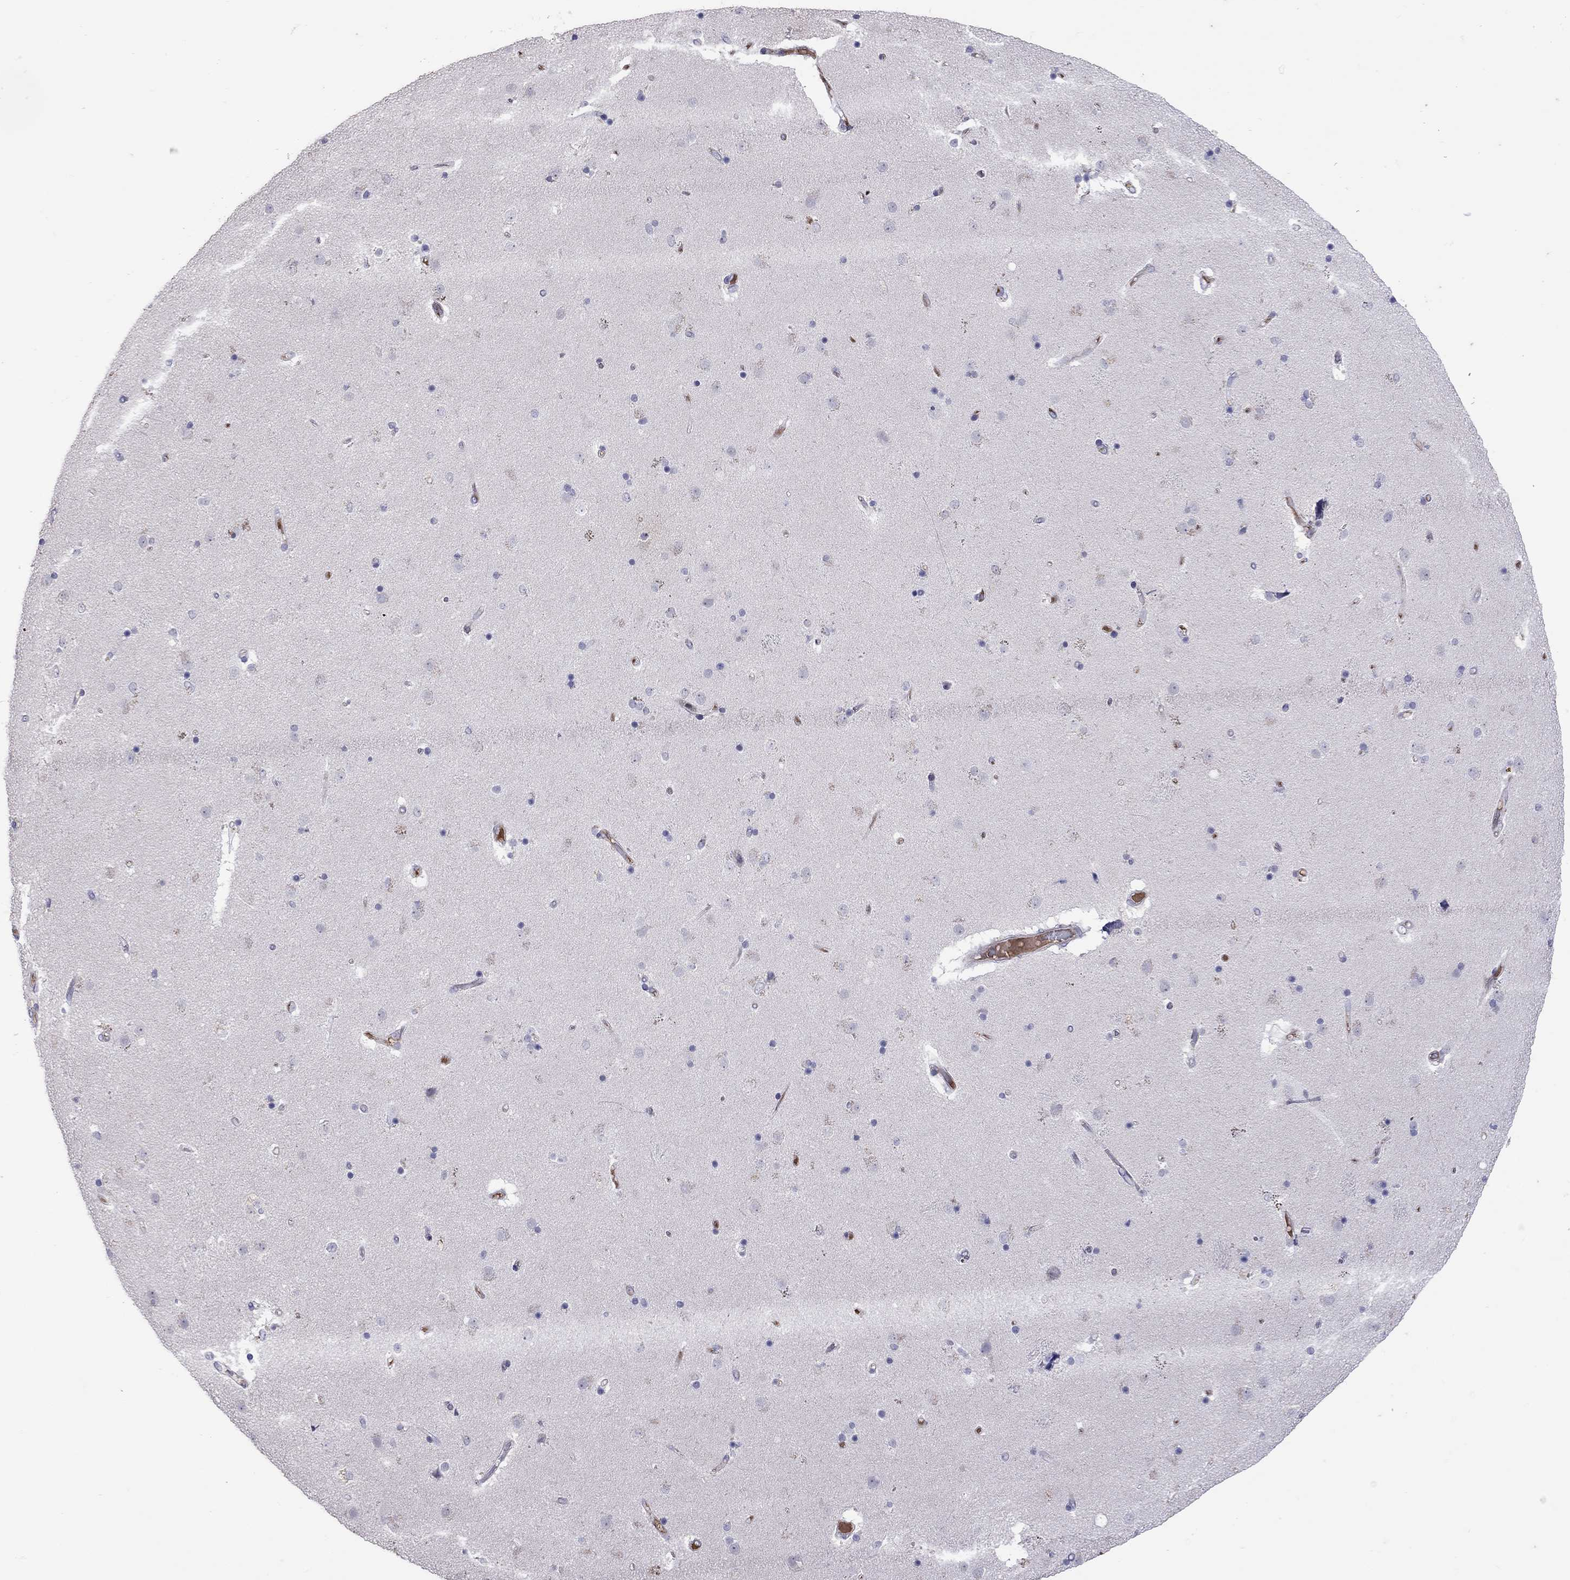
{"staining": {"intensity": "negative", "quantity": "none", "location": "none"}, "tissue": "caudate", "cell_type": "Glial cells", "image_type": "normal", "snomed": [{"axis": "morphology", "description": "Normal tissue, NOS"}, {"axis": "topography", "description": "Lateral ventricle wall"}], "caption": "The immunohistochemistry histopathology image has no significant positivity in glial cells of caudate. Nuclei are stained in blue.", "gene": "SERPINA3", "patient": {"sex": "female", "age": 71}}